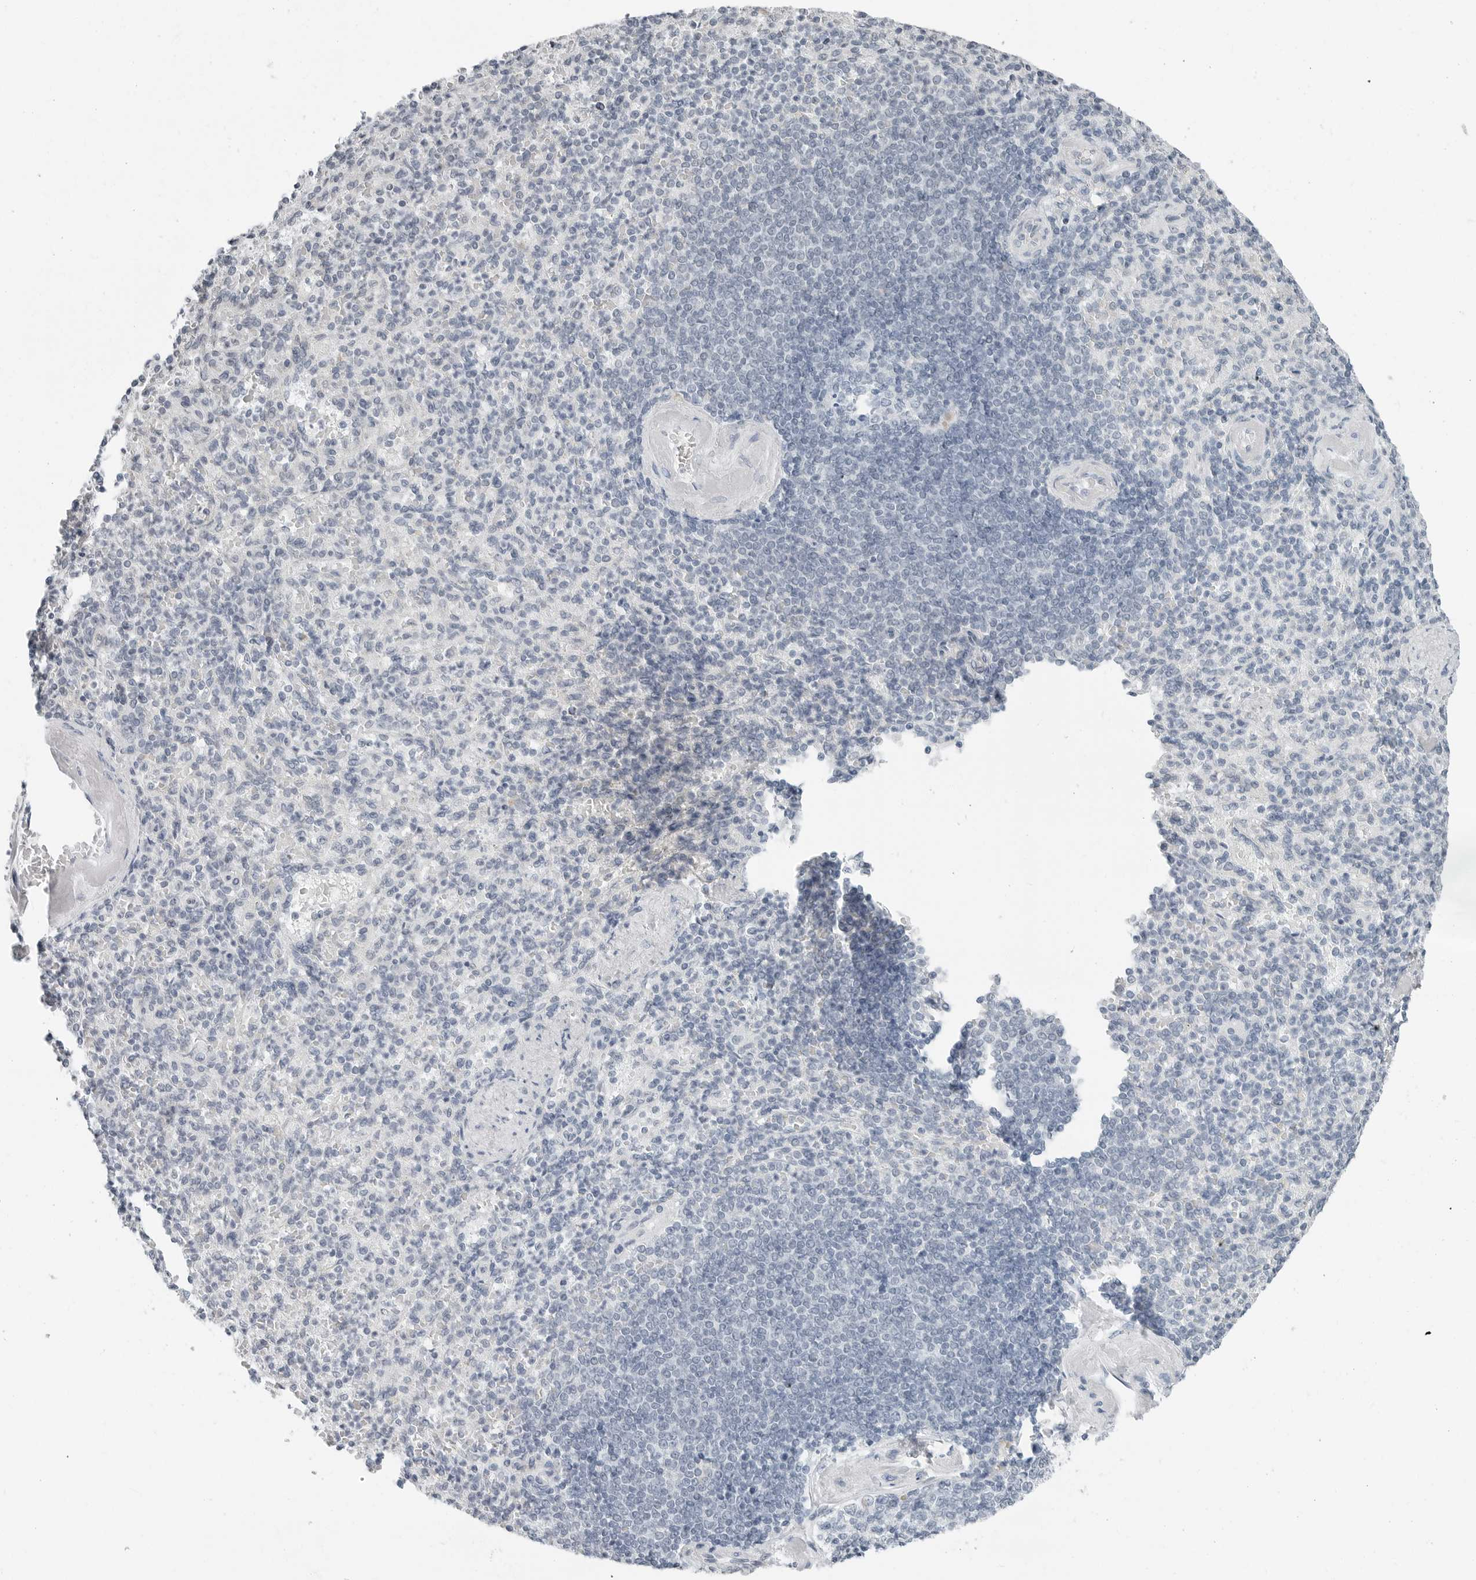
{"staining": {"intensity": "negative", "quantity": "none", "location": "none"}, "tissue": "spleen", "cell_type": "Cells in red pulp", "image_type": "normal", "snomed": [{"axis": "morphology", "description": "Normal tissue, NOS"}, {"axis": "topography", "description": "Spleen"}], "caption": "A high-resolution histopathology image shows IHC staining of normal spleen, which displays no significant positivity in cells in red pulp.", "gene": "XIRP1", "patient": {"sex": "female", "age": 74}}